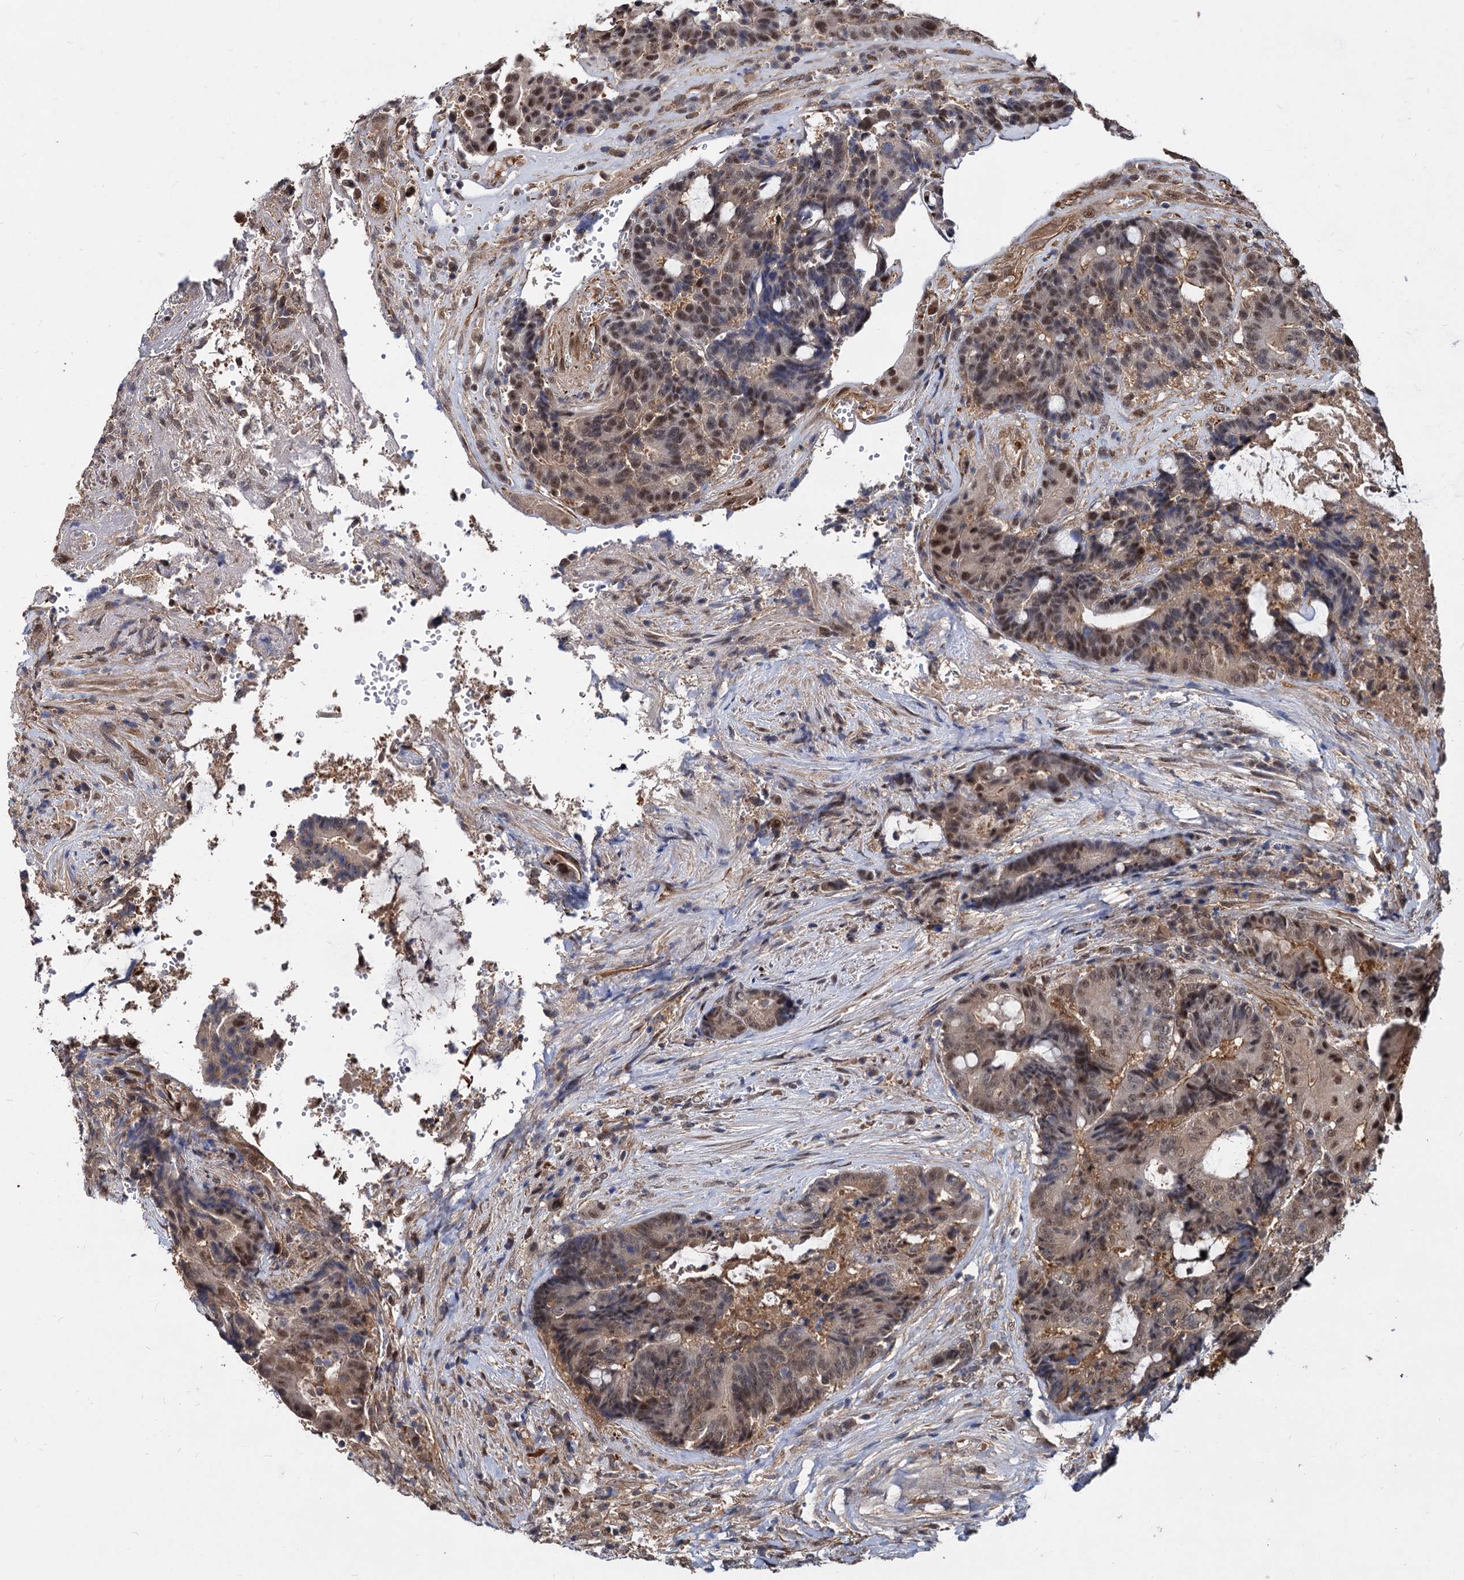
{"staining": {"intensity": "moderate", "quantity": "25%-75%", "location": "nuclear"}, "tissue": "colorectal cancer", "cell_type": "Tumor cells", "image_type": "cancer", "snomed": [{"axis": "morphology", "description": "Adenocarcinoma, NOS"}, {"axis": "topography", "description": "Rectum"}], "caption": "The immunohistochemical stain highlights moderate nuclear expression in tumor cells of colorectal cancer tissue.", "gene": "PSMD4", "patient": {"sex": "male", "age": 69}}